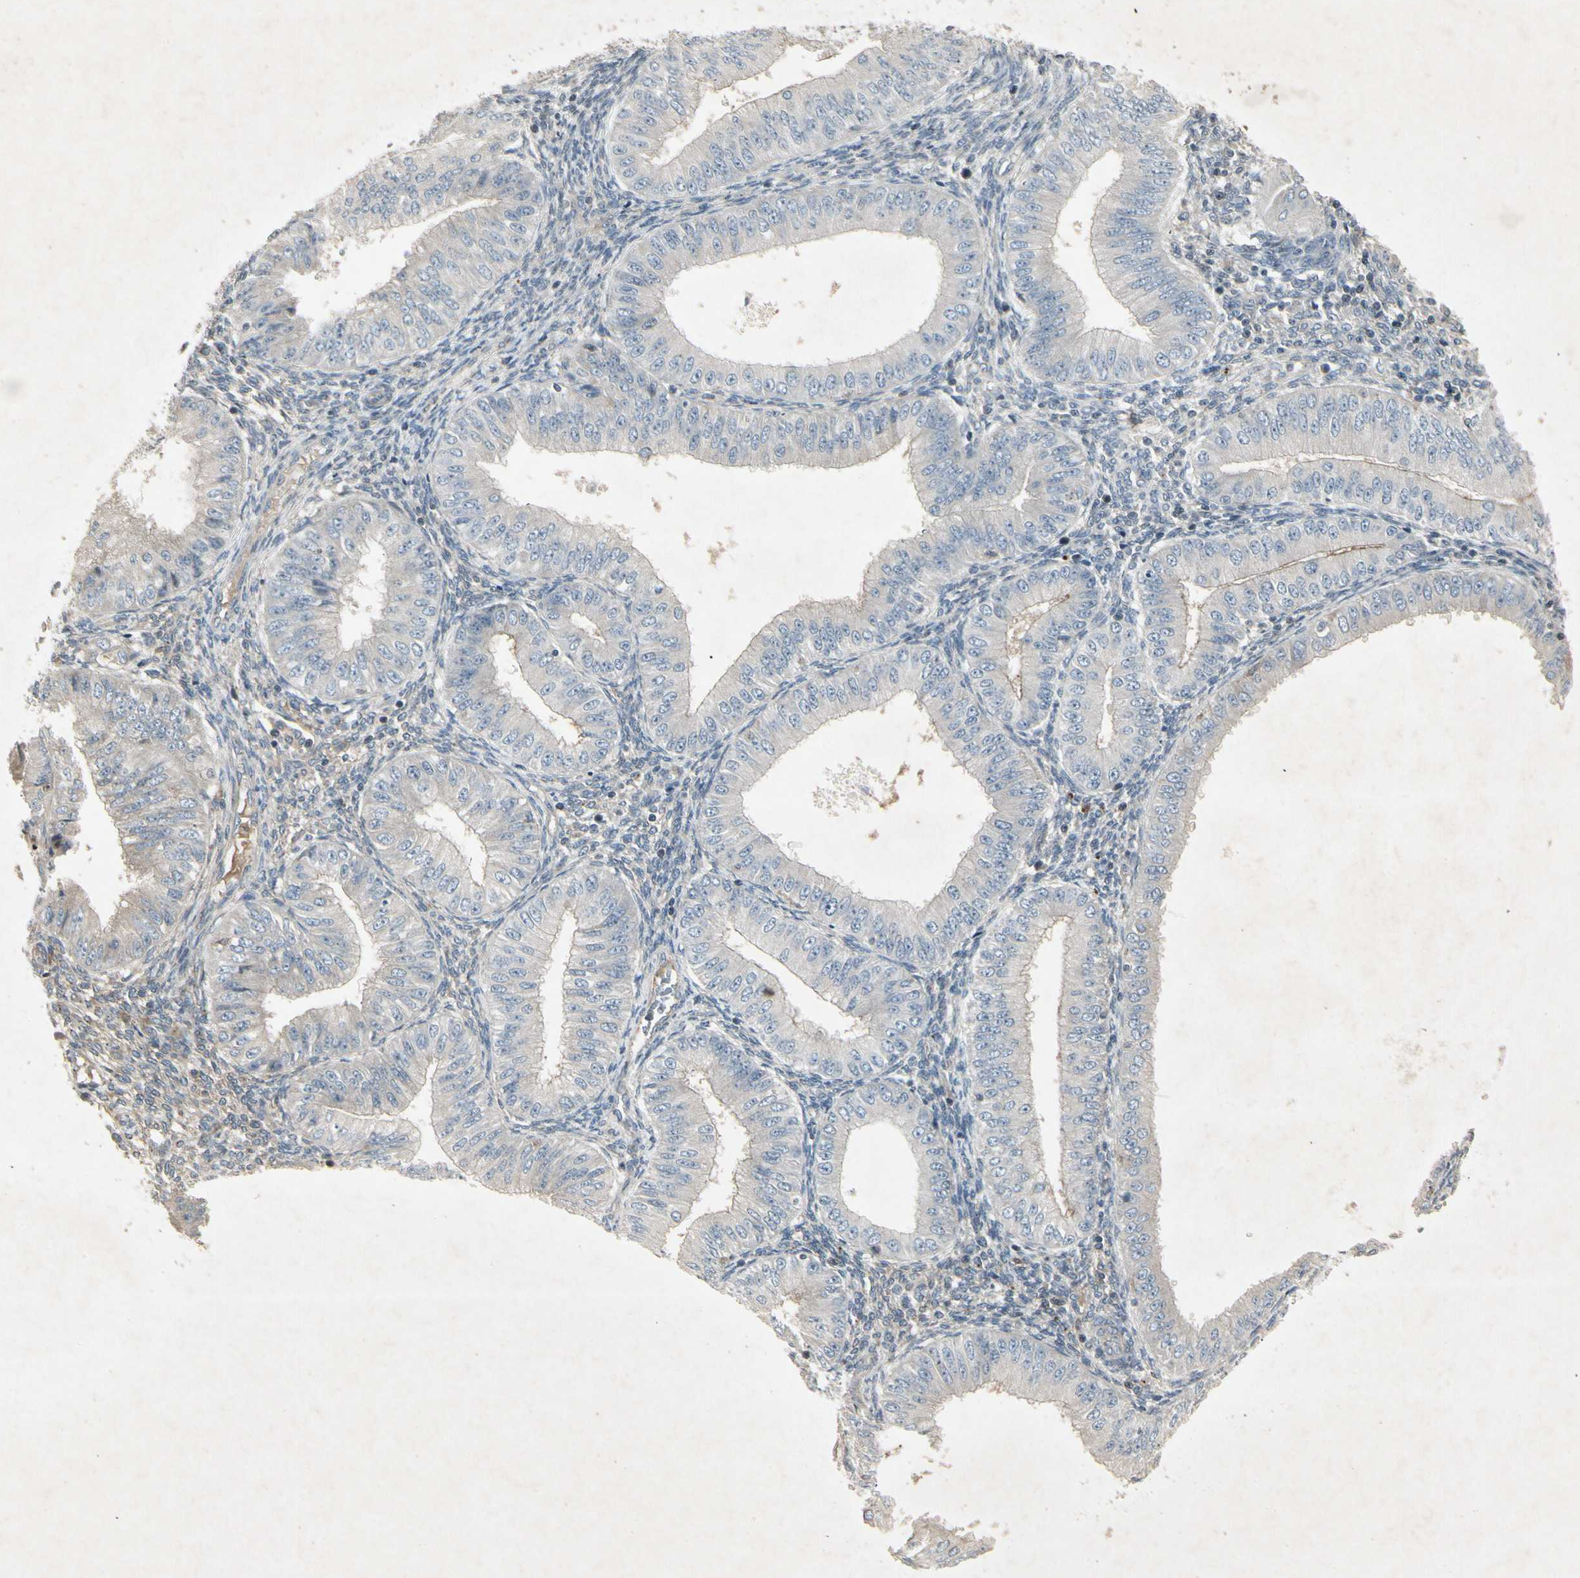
{"staining": {"intensity": "negative", "quantity": "none", "location": "none"}, "tissue": "endometrial cancer", "cell_type": "Tumor cells", "image_type": "cancer", "snomed": [{"axis": "morphology", "description": "Normal tissue, NOS"}, {"axis": "morphology", "description": "Adenocarcinoma, NOS"}, {"axis": "topography", "description": "Endometrium"}], "caption": "High magnification brightfield microscopy of adenocarcinoma (endometrial) stained with DAB (3,3'-diaminobenzidine) (brown) and counterstained with hematoxylin (blue): tumor cells show no significant staining.", "gene": "TEK", "patient": {"sex": "female", "age": 53}}